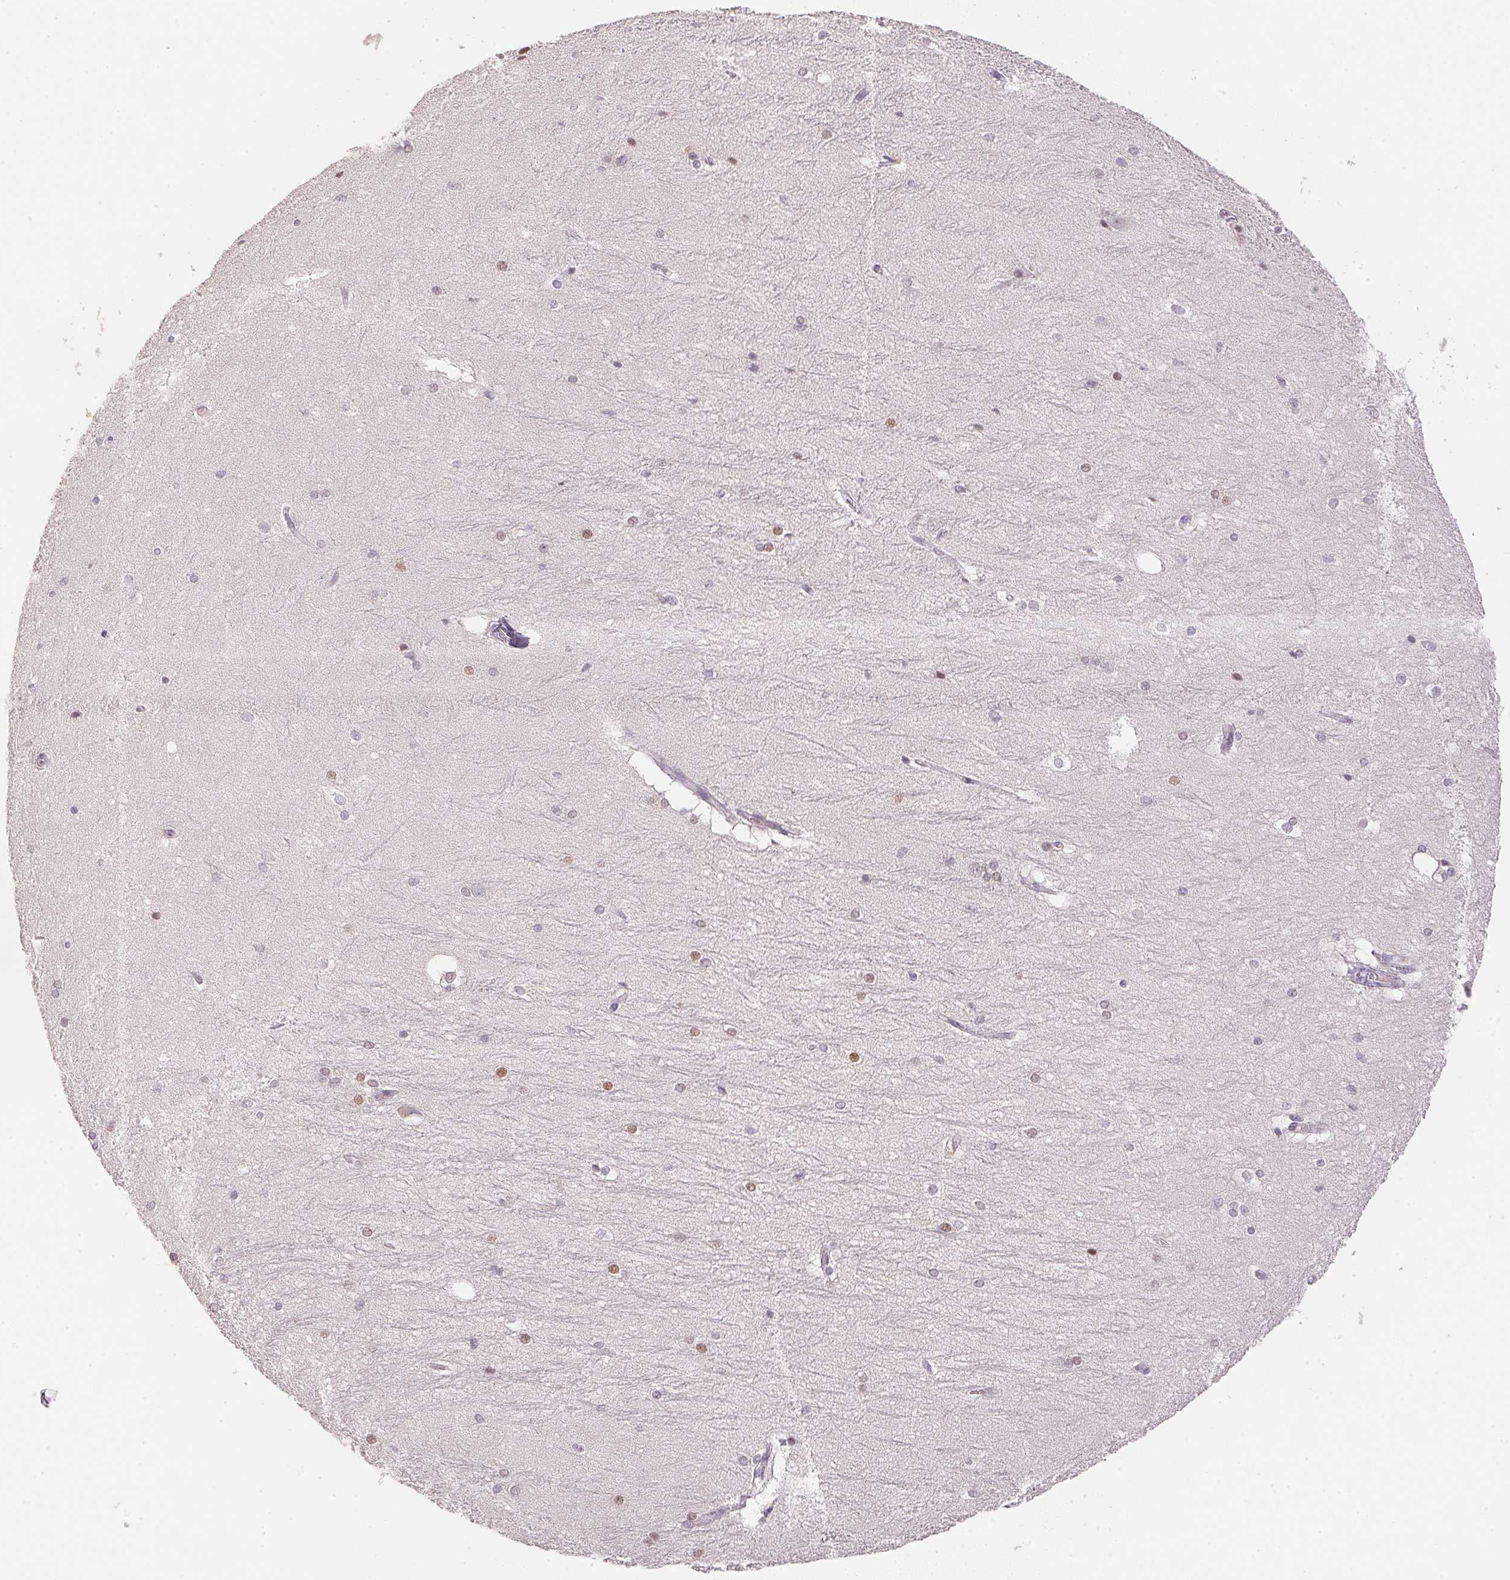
{"staining": {"intensity": "moderate", "quantity": "<25%", "location": "nuclear"}, "tissue": "hippocampus", "cell_type": "Glial cells", "image_type": "normal", "snomed": [{"axis": "morphology", "description": "Normal tissue, NOS"}, {"axis": "topography", "description": "Cerebral cortex"}, {"axis": "topography", "description": "Hippocampus"}], "caption": "Moderate nuclear positivity for a protein is appreciated in about <25% of glial cells of unremarkable hippocampus using immunohistochemistry (IHC).", "gene": "POLR3G", "patient": {"sex": "female", "age": 19}}